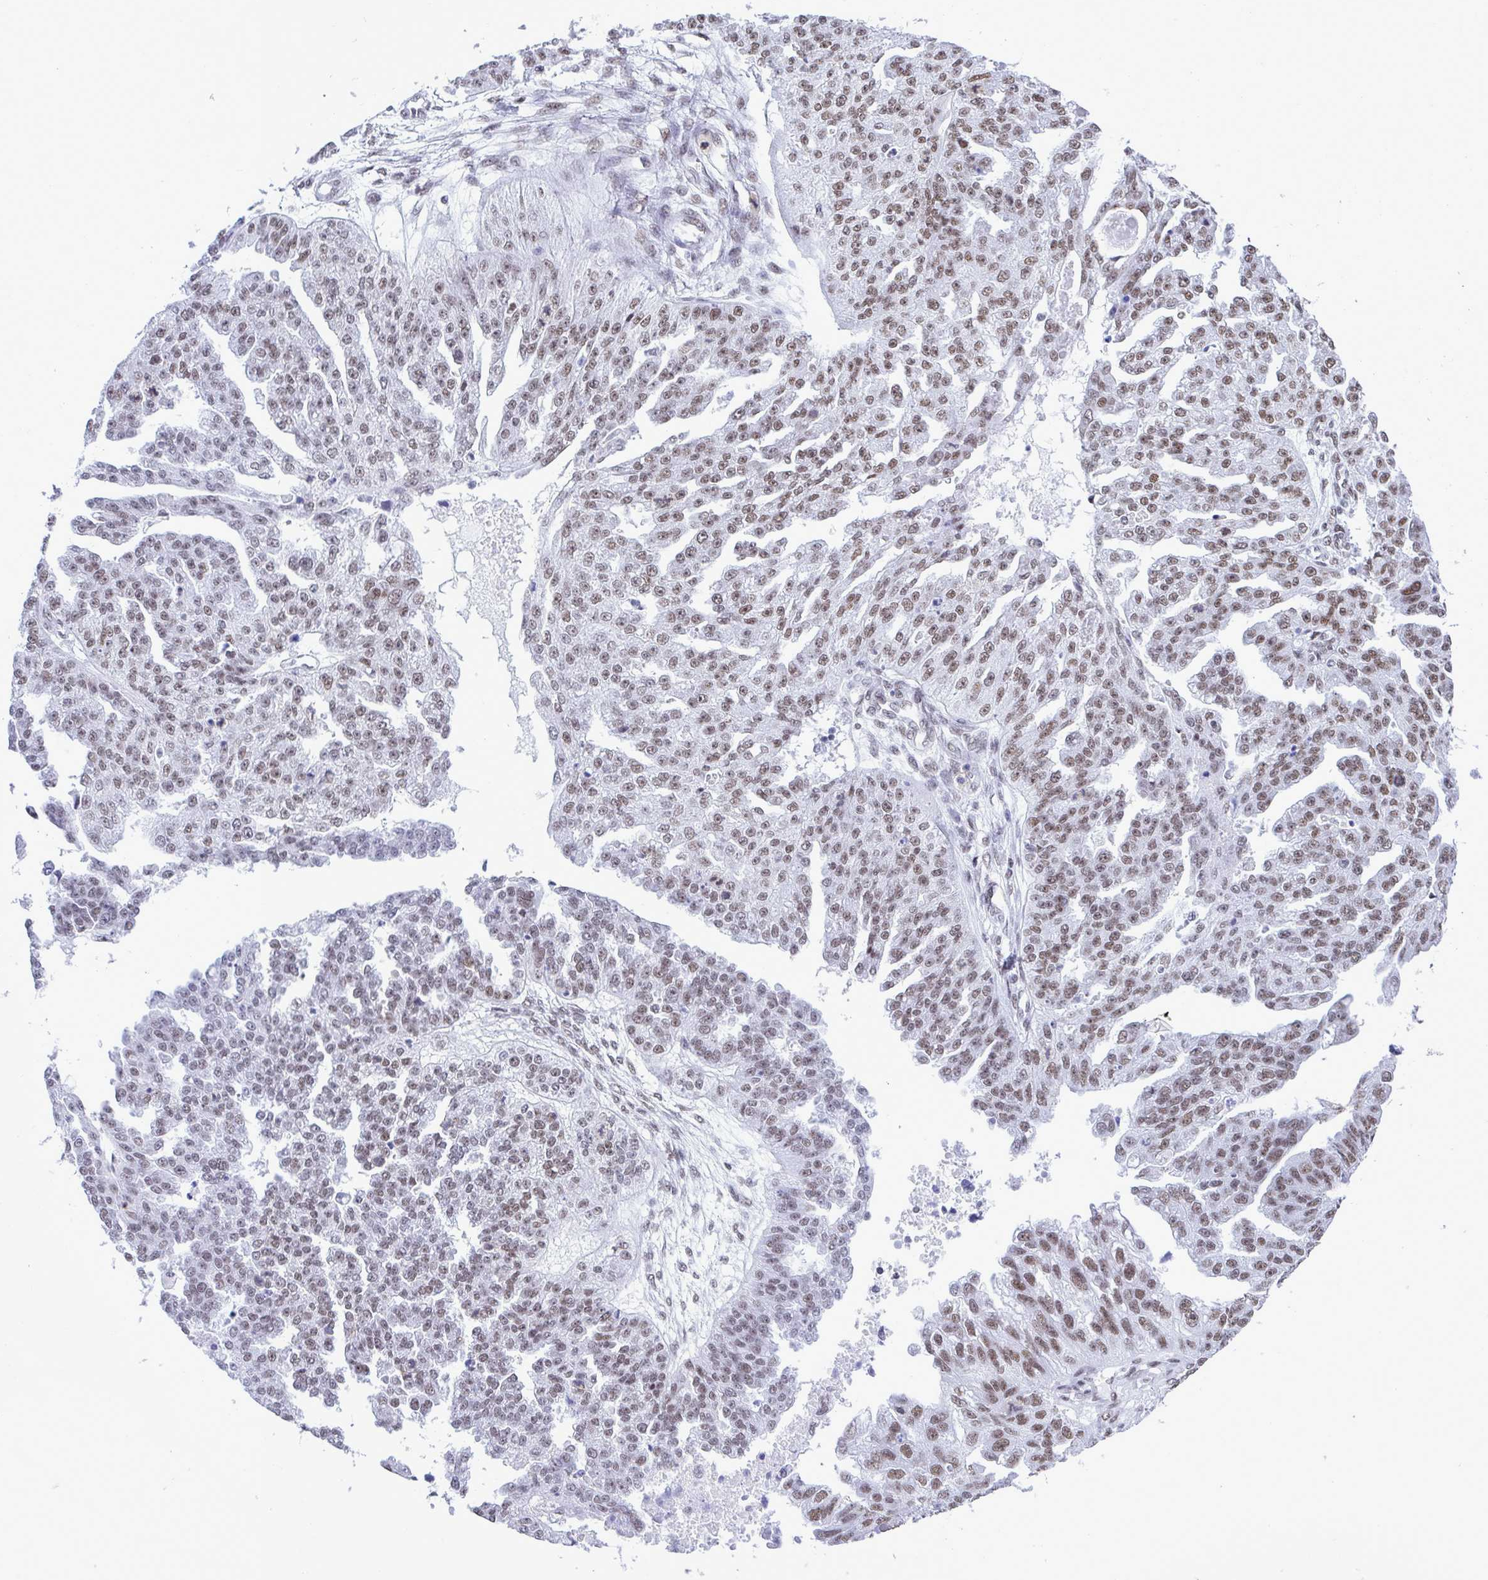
{"staining": {"intensity": "moderate", "quantity": "25%-75%", "location": "nuclear"}, "tissue": "ovarian cancer", "cell_type": "Tumor cells", "image_type": "cancer", "snomed": [{"axis": "morphology", "description": "Cystadenocarcinoma, serous, NOS"}, {"axis": "topography", "description": "Ovary"}], "caption": "A brown stain labels moderate nuclear staining of a protein in ovarian cancer tumor cells.", "gene": "DDX52", "patient": {"sex": "female", "age": 58}}